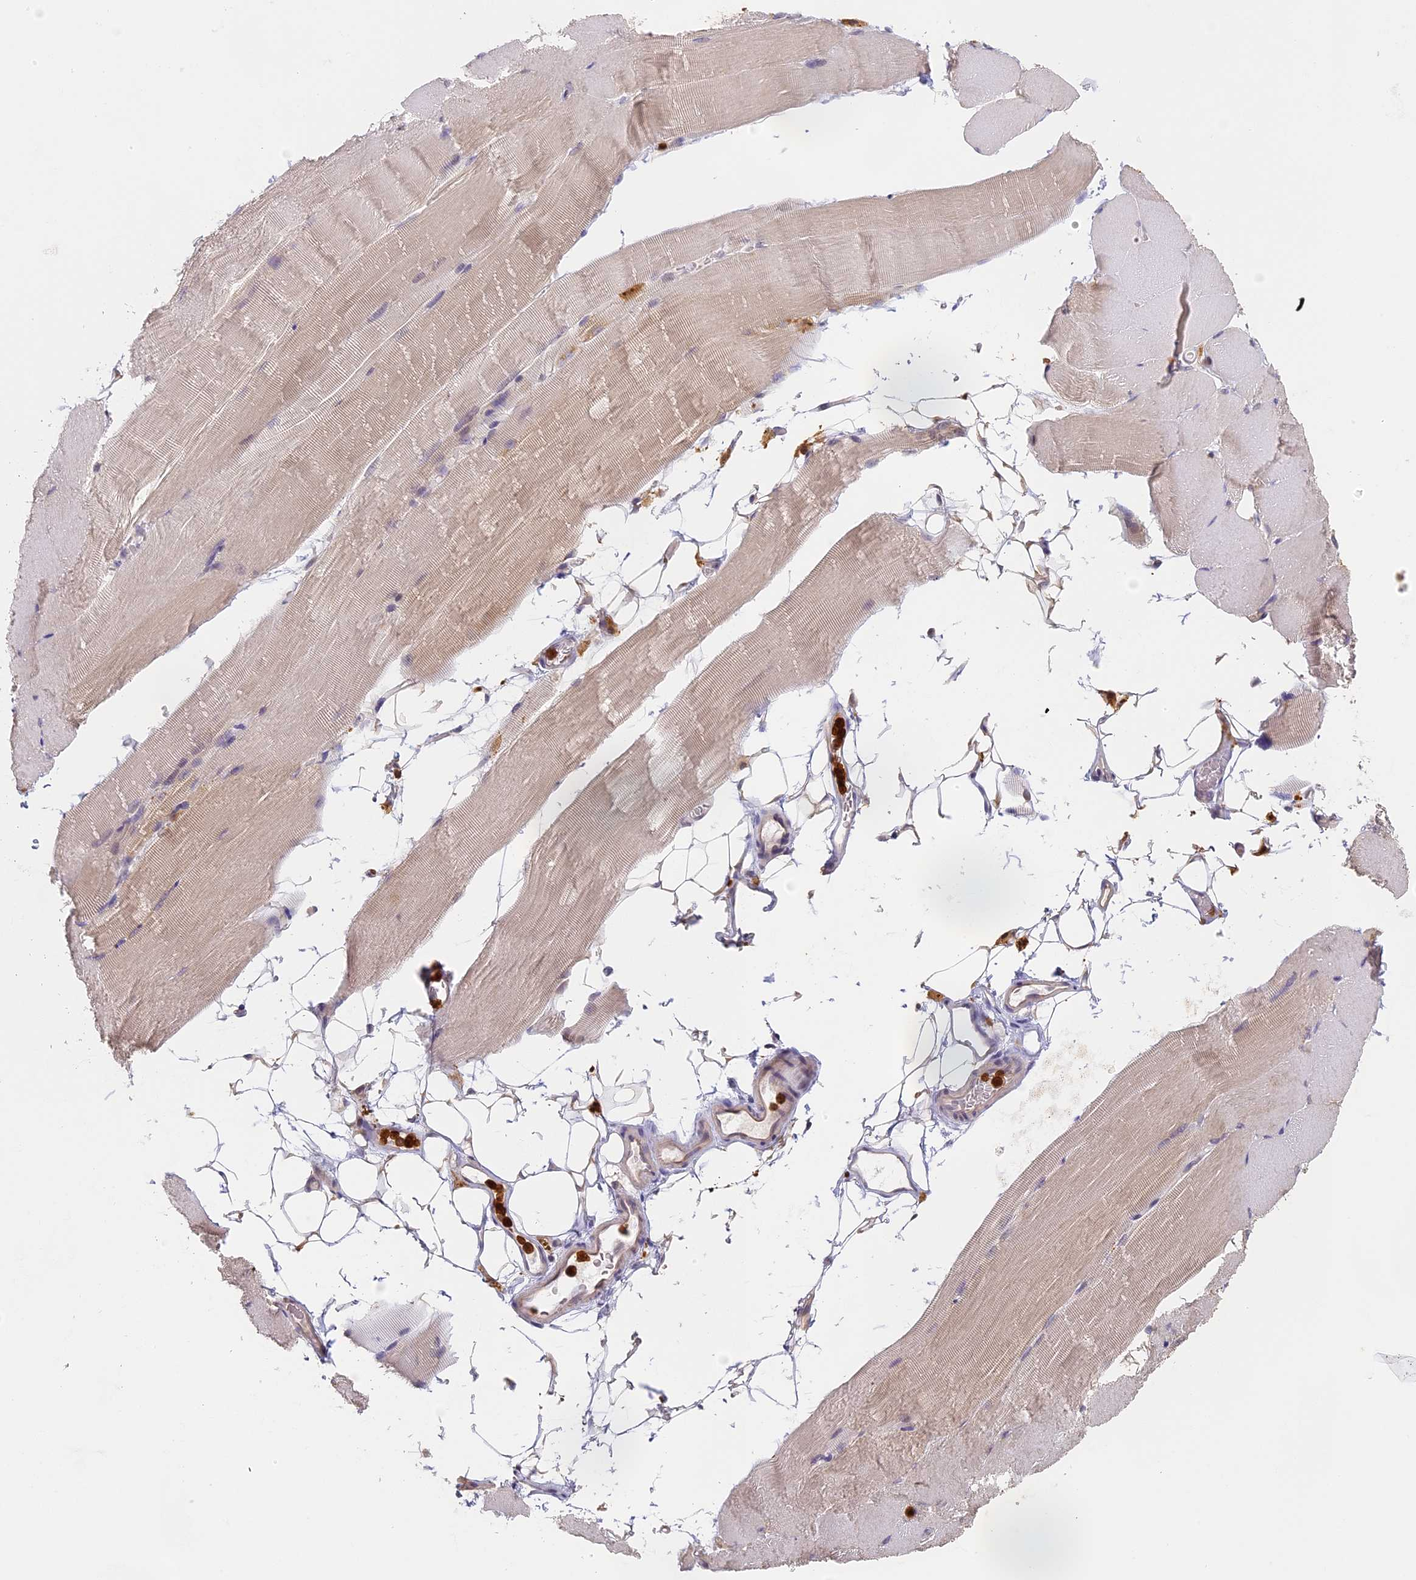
{"staining": {"intensity": "weak", "quantity": "25%-75%", "location": "cytoplasmic/membranous"}, "tissue": "skeletal muscle", "cell_type": "Myocytes", "image_type": "normal", "snomed": [{"axis": "morphology", "description": "Normal tissue, NOS"}, {"axis": "topography", "description": "Skeletal muscle"}, {"axis": "topography", "description": "Parathyroid gland"}], "caption": "DAB immunohistochemical staining of benign skeletal muscle shows weak cytoplasmic/membranous protein staining in approximately 25%-75% of myocytes. (DAB IHC with brightfield microscopy, high magnification).", "gene": "NCF4", "patient": {"sex": "female", "age": 37}}